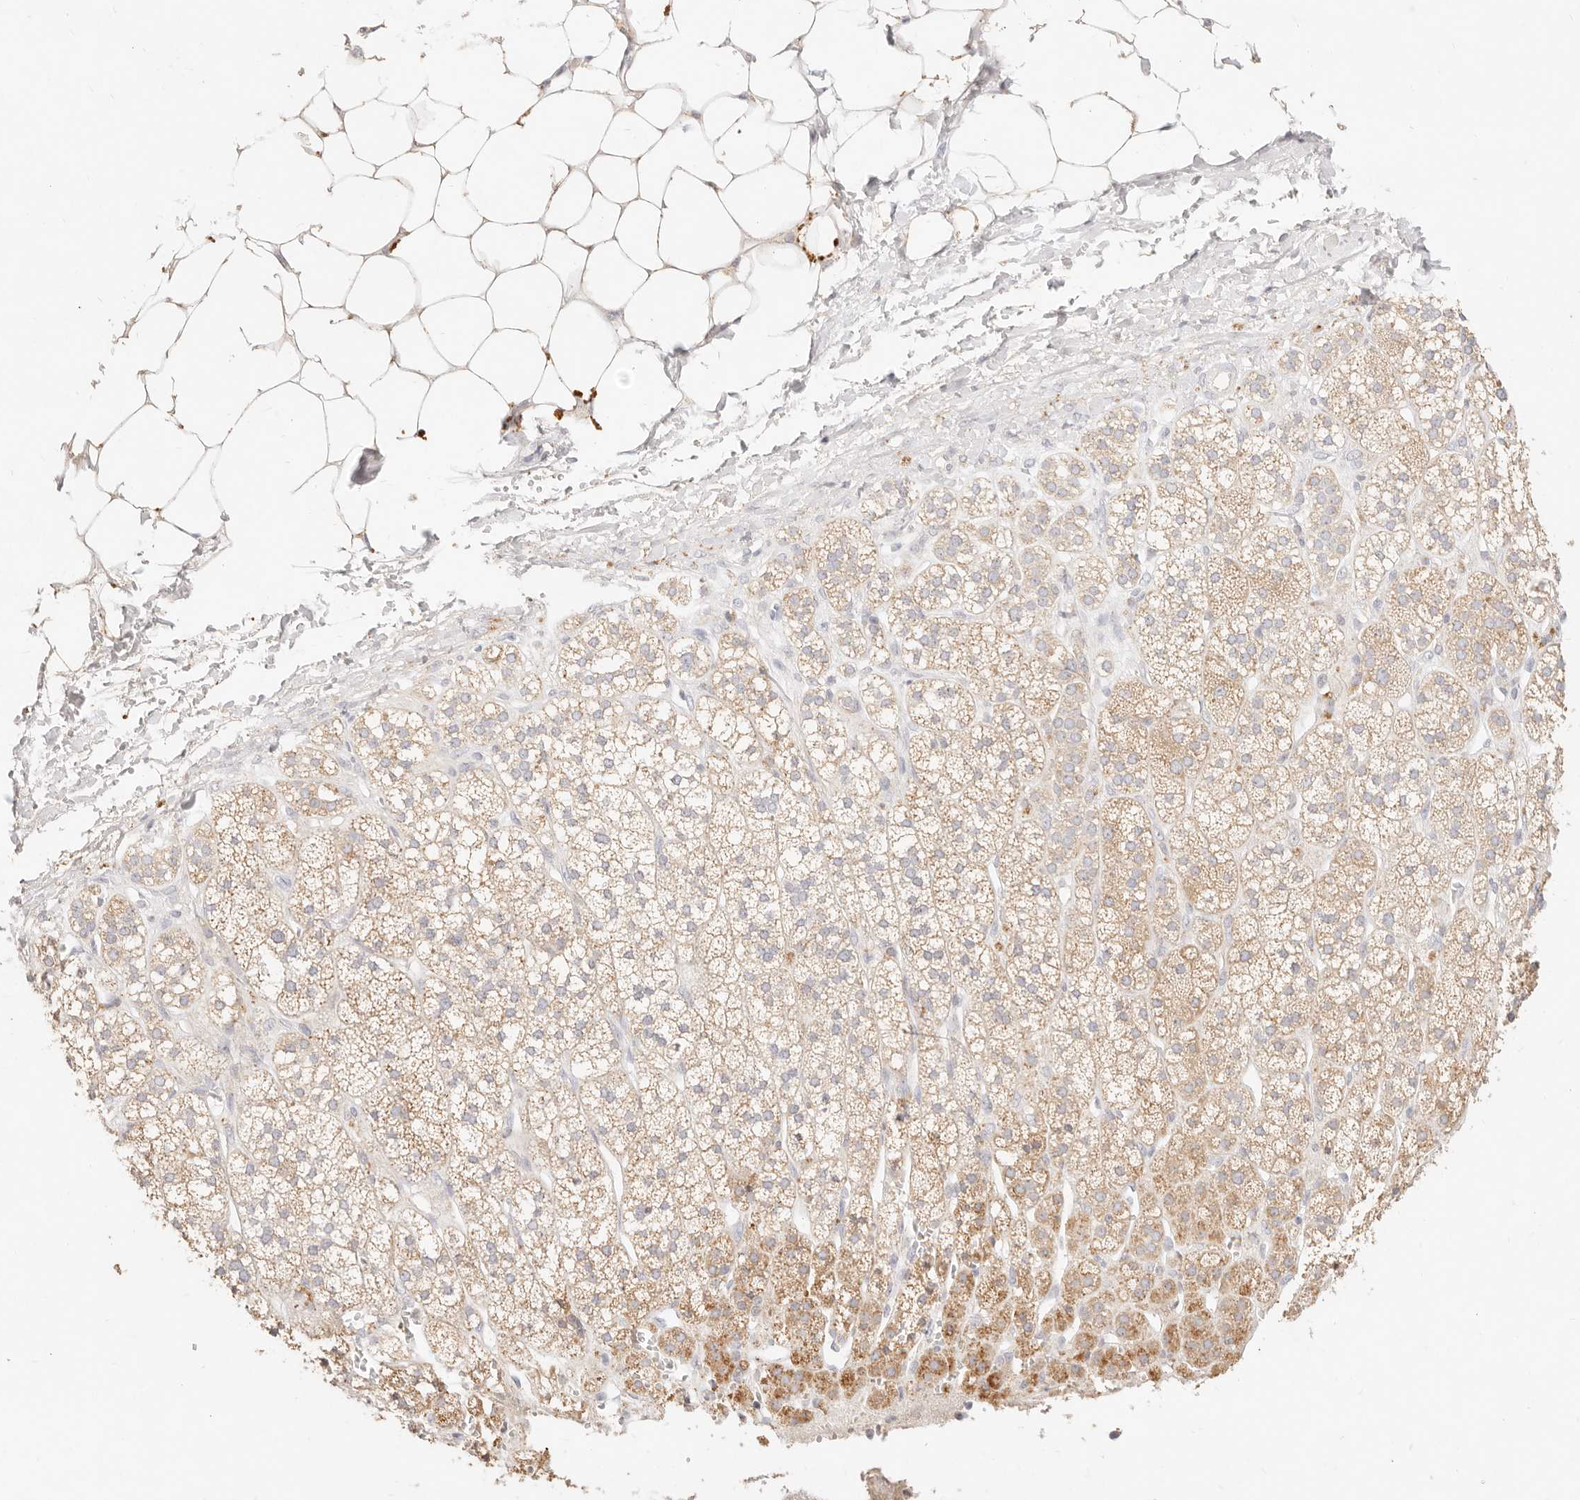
{"staining": {"intensity": "moderate", "quantity": "25%-75%", "location": "cytoplasmic/membranous"}, "tissue": "adrenal gland", "cell_type": "Glandular cells", "image_type": "normal", "snomed": [{"axis": "morphology", "description": "Normal tissue, NOS"}, {"axis": "topography", "description": "Adrenal gland"}], "caption": "Protein staining of unremarkable adrenal gland demonstrates moderate cytoplasmic/membranous expression in approximately 25%-75% of glandular cells.", "gene": "ACOX1", "patient": {"sex": "male", "age": 56}}